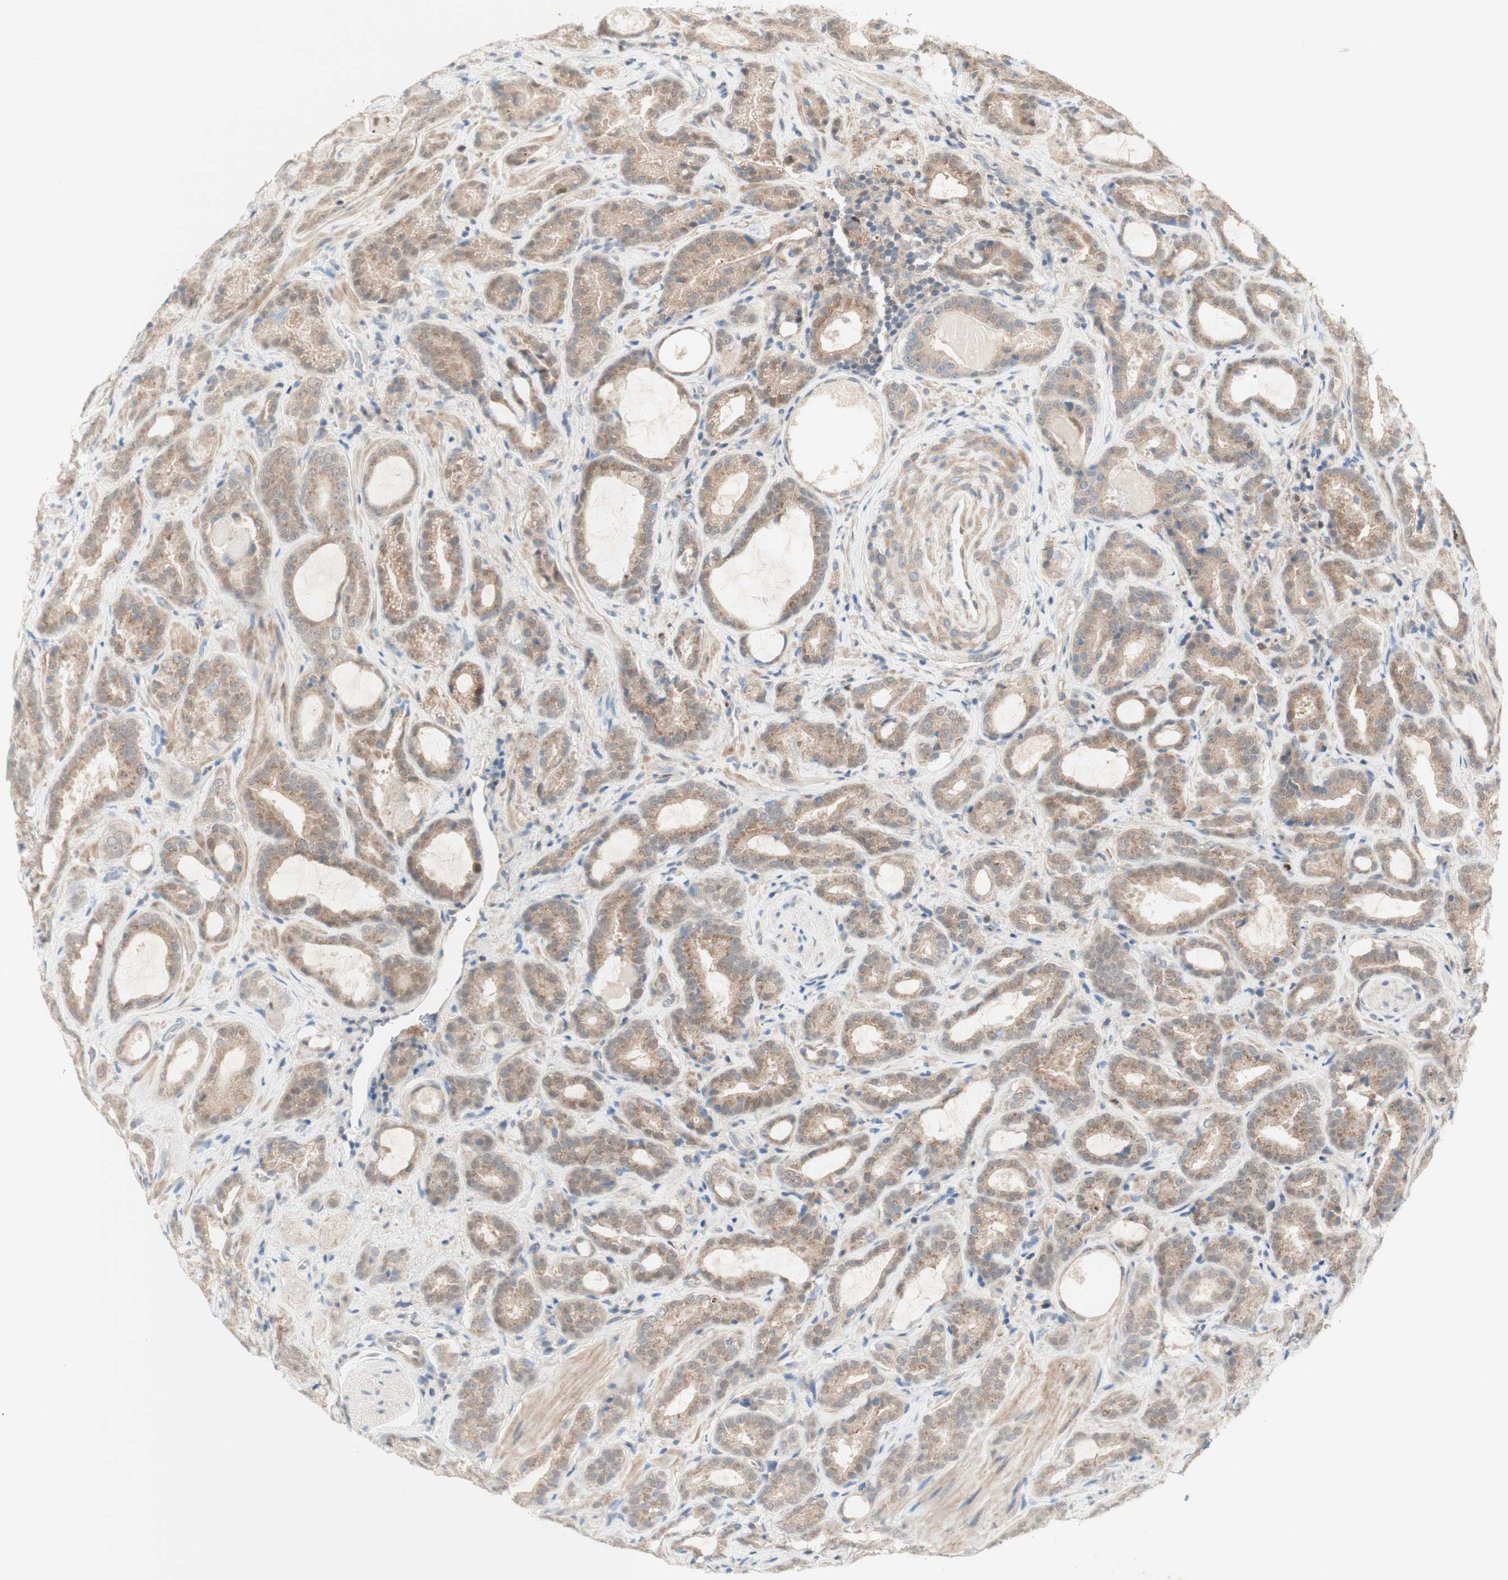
{"staining": {"intensity": "weak", "quantity": ">75%", "location": "cytoplasmic/membranous"}, "tissue": "prostate cancer", "cell_type": "Tumor cells", "image_type": "cancer", "snomed": [{"axis": "morphology", "description": "Adenocarcinoma, Low grade"}, {"axis": "topography", "description": "Prostate"}], "caption": "DAB immunohistochemical staining of prostate low-grade adenocarcinoma exhibits weak cytoplasmic/membranous protein expression in approximately >75% of tumor cells.", "gene": "RFNG", "patient": {"sex": "male", "age": 60}}